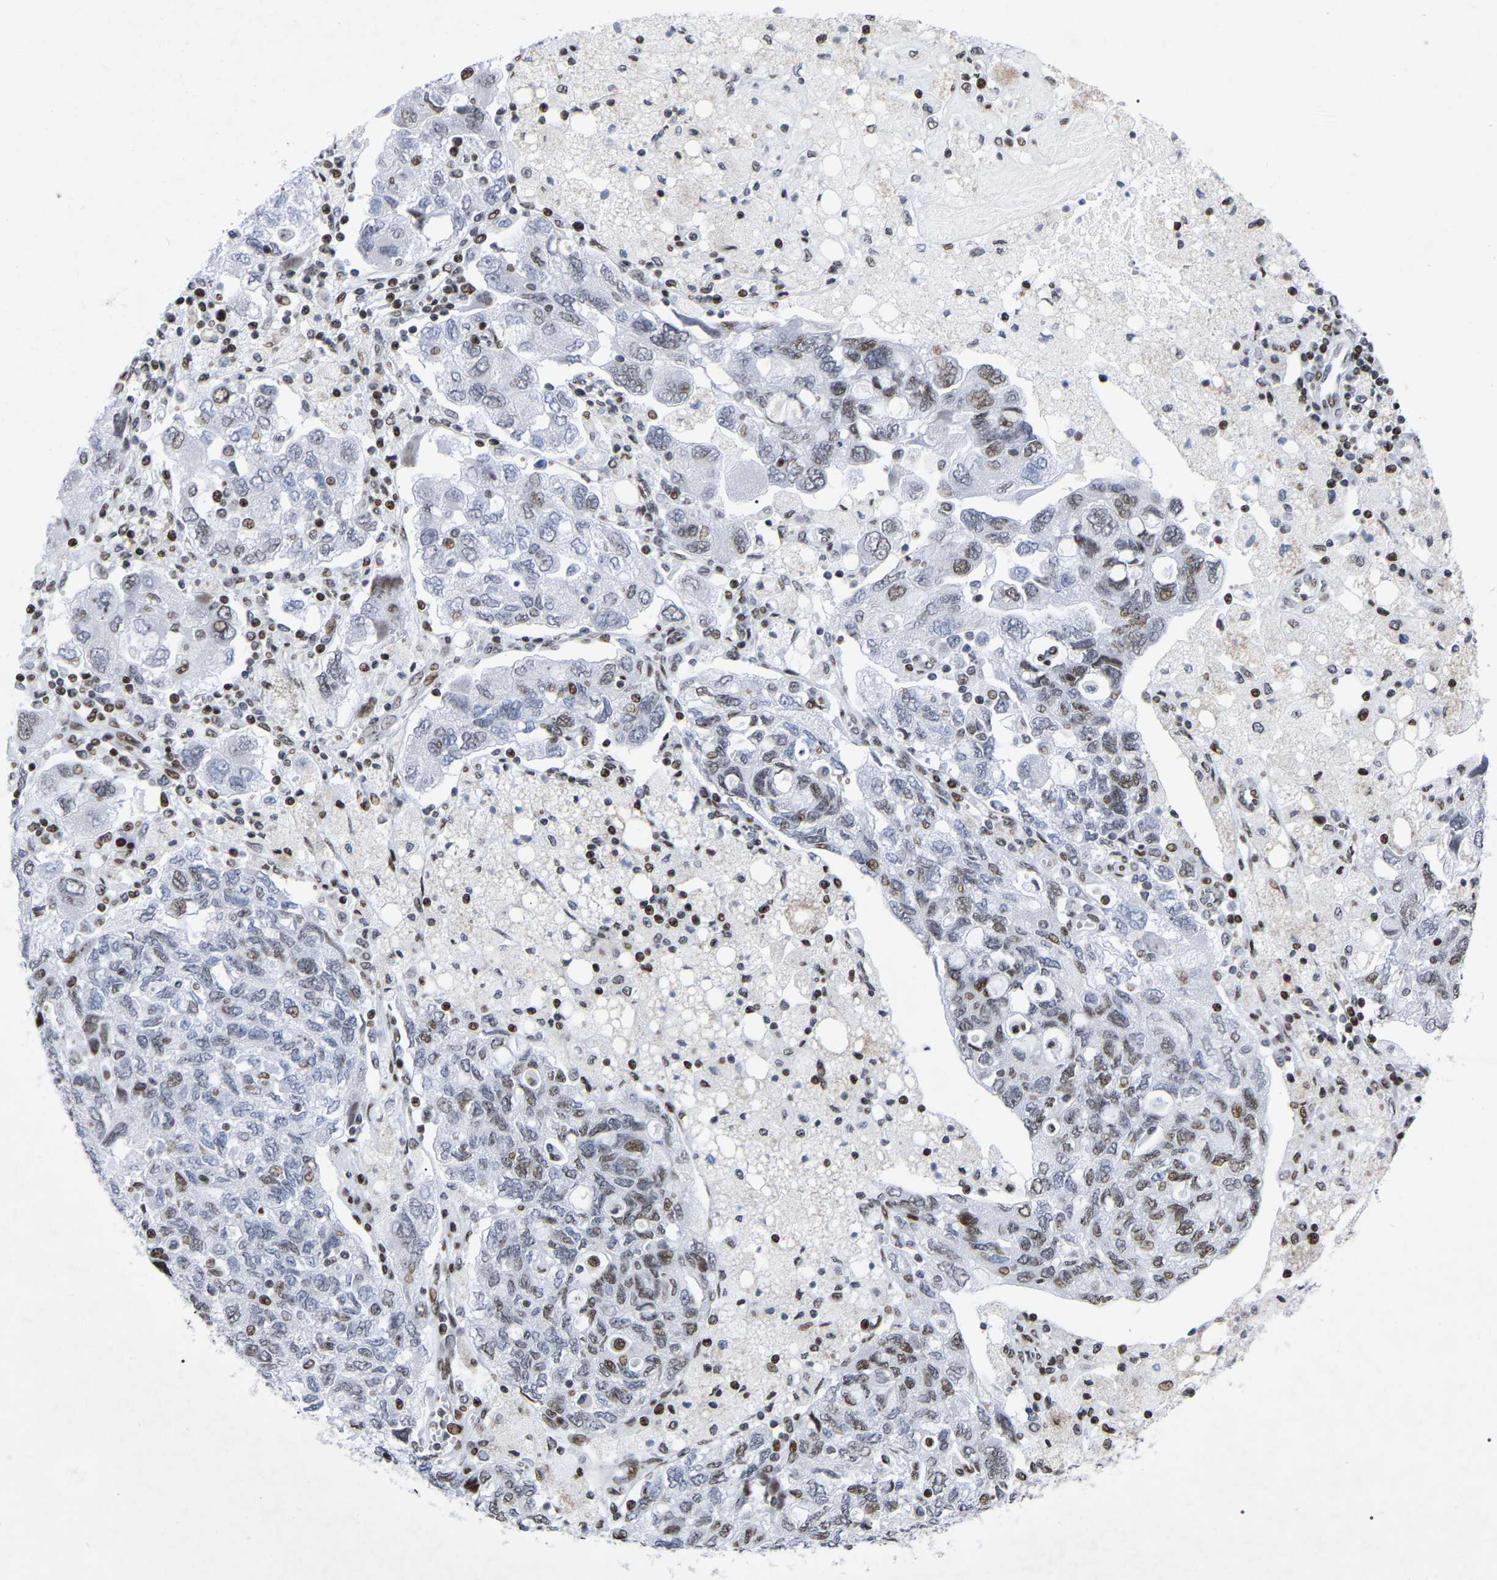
{"staining": {"intensity": "moderate", "quantity": "25%-75%", "location": "nuclear"}, "tissue": "ovarian cancer", "cell_type": "Tumor cells", "image_type": "cancer", "snomed": [{"axis": "morphology", "description": "Carcinoma, NOS"}, {"axis": "morphology", "description": "Cystadenocarcinoma, serous, NOS"}, {"axis": "topography", "description": "Ovary"}], "caption": "Tumor cells exhibit moderate nuclear positivity in about 25%-75% of cells in ovarian serous cystadenocarcinoma. The protein is stained brown, and the nuclei are stained in blue (DAB IHC with brightfield microscopy, high magnification).", "gene": "PRCC", "patient": {"sex": "female", "age": 69}}